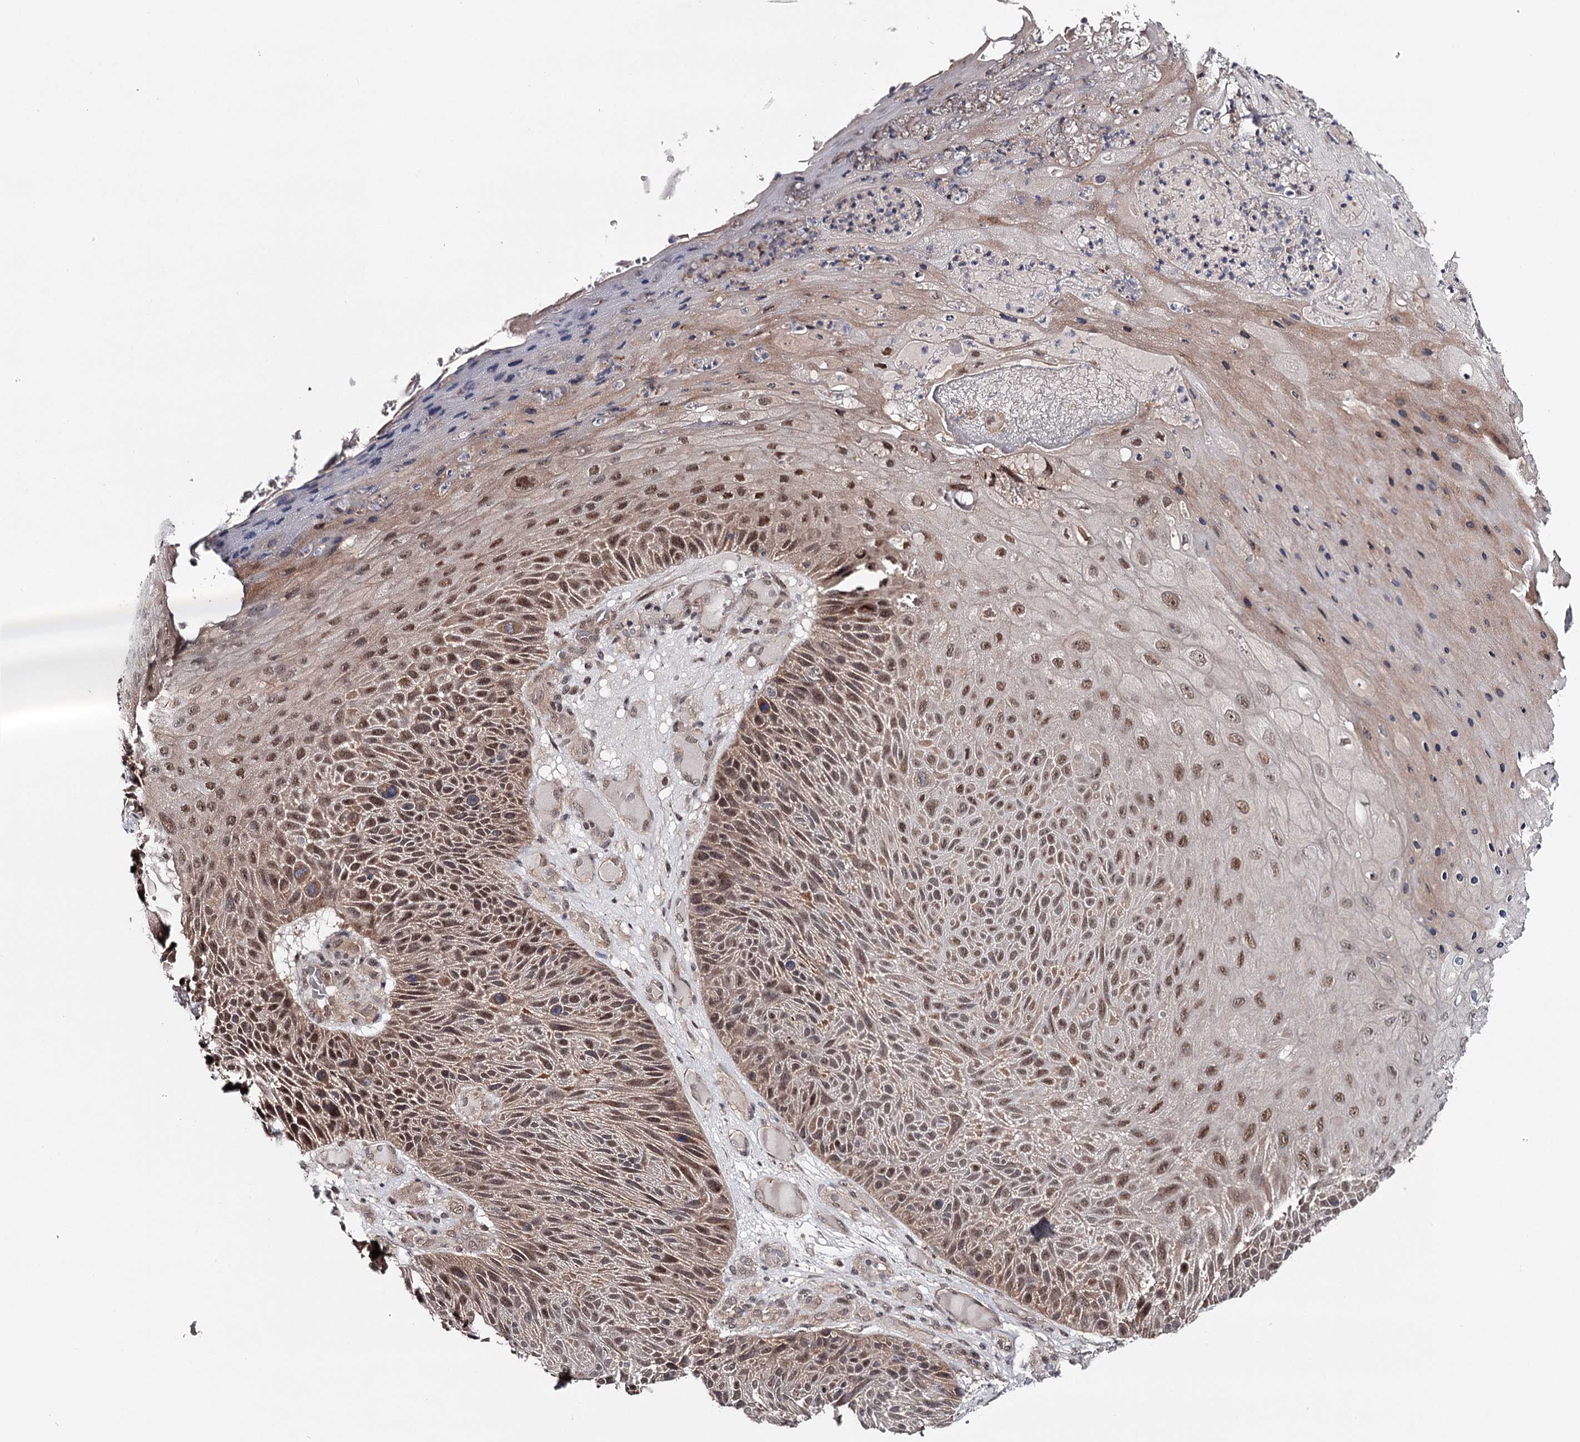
{"staining": {"intensity": "moderate", "quantity": ">75%", "location": "nuclear"}, "tissue": "skin cancer", "cell_type": "Tumor cells", "image_type": "cancer", "snomed": [{"axis": "morphology", "description": "Squamous cell carcinoma, NOS"}, {"axis": "topography", "description": "Skin"}], "caption": "Immunohistochemistry staining of squamous cell carcinoma (skin), which displays medium levels of moderate nuclear staining in approximately >75% of tumor cells indicating moderate nuclear protein positivity. The staining was performed using DAB (brown) for protein detection and nuclei were counterstained in hematoxylin (blue).", "gene": "GTSF1", "patient": {"sex": "female", "age": 88}}